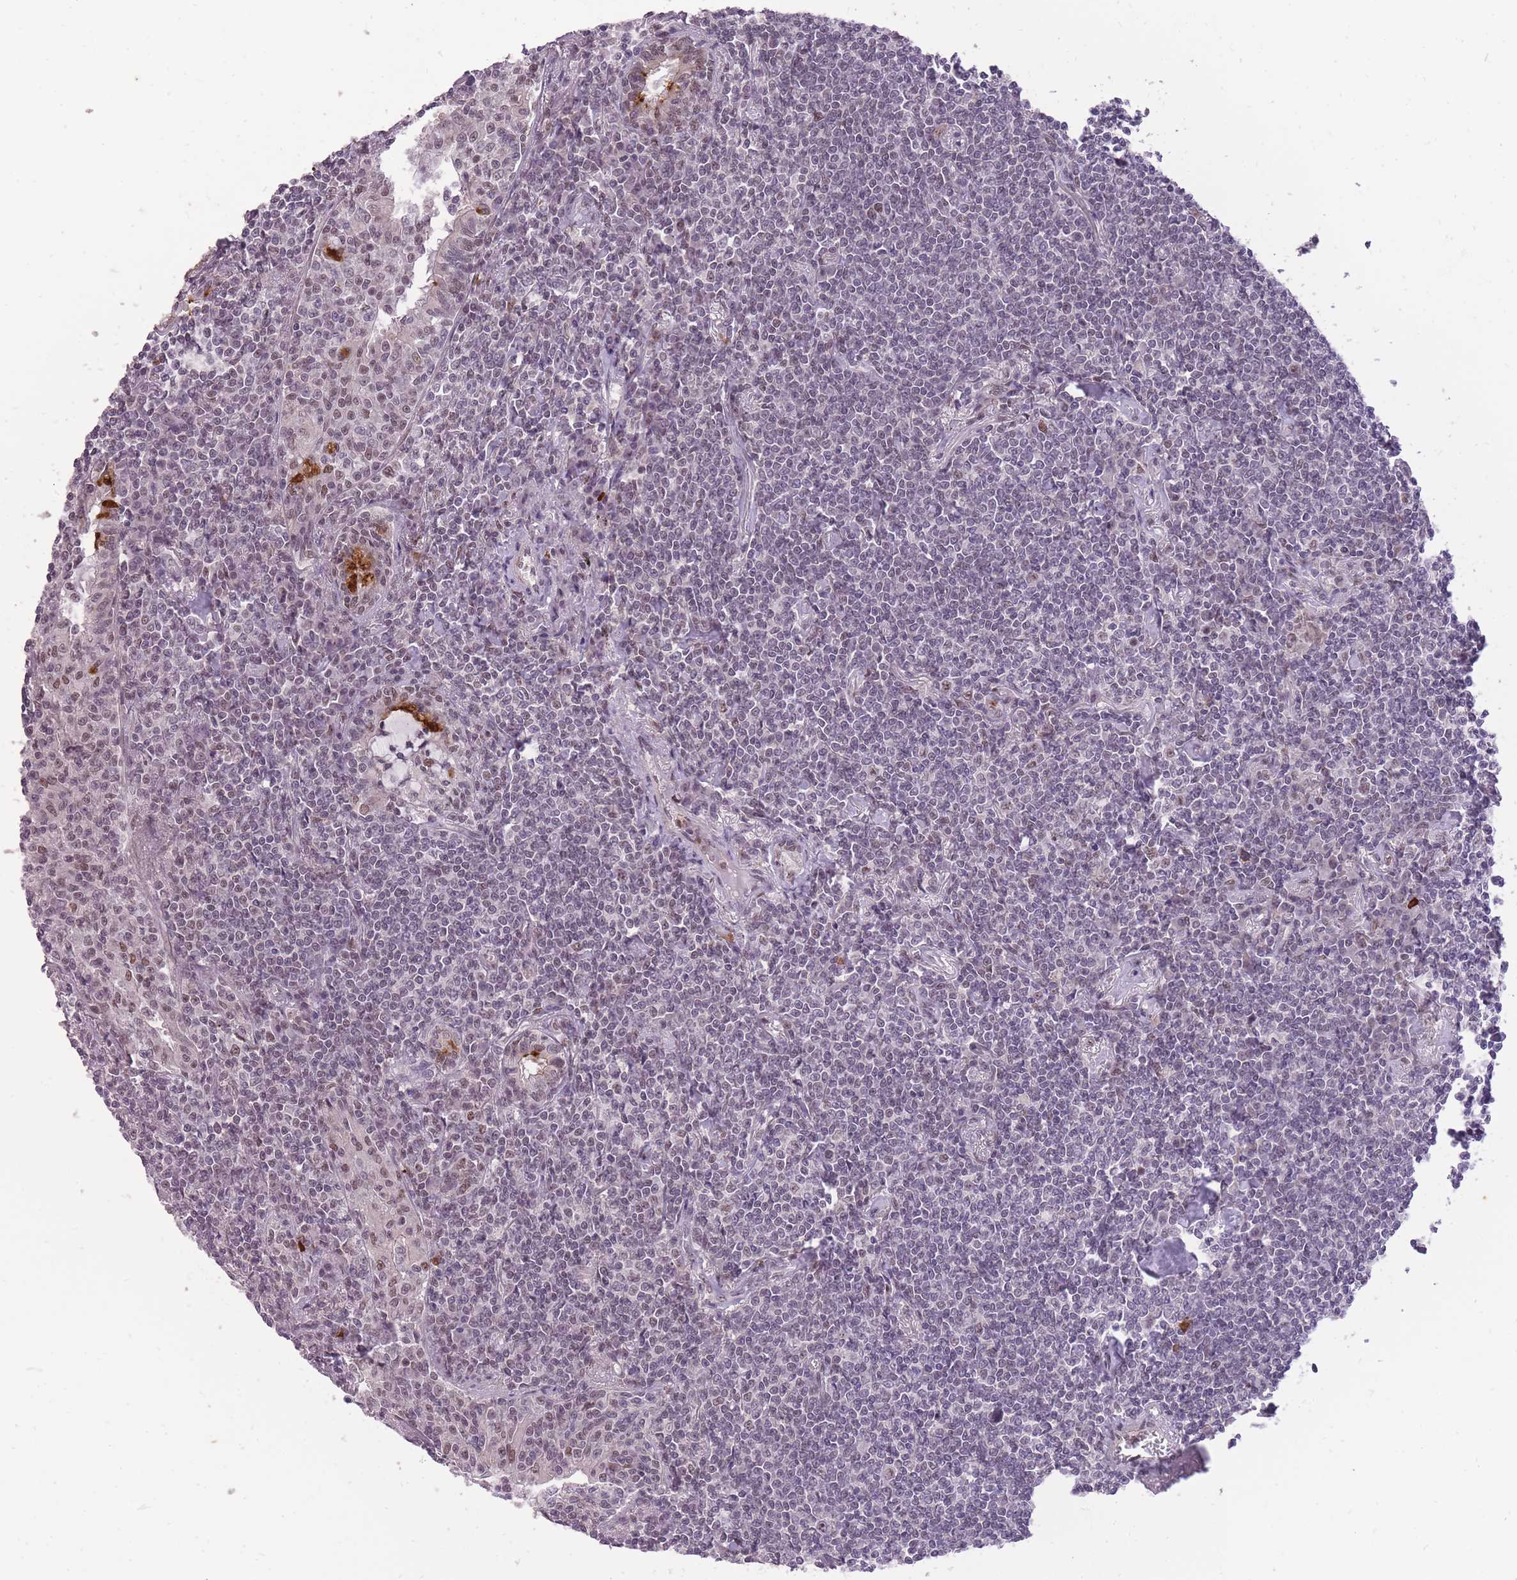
{"staining": {"intensity": "weak", "quantity": "<25%", "location": "nuclear"}, "tissue": "lymphoma", "cell_type": "Tumor cells", "image_type": "cancer", "snomed": [{"axis": "morphology", "description": "Malignant lymphoma, non-Hodgkin's type, Low grade"}, {"axis": "topography", "description": "Lung"}], "caption": "The image exhibits no staining of tumor cells in low-grade malignant lymphoma, non-Hodgkin's type. (Immunohistochemistry (ihc), brightfield microscopy, high magnification).", "gene": "TIGD1", "patient": {"sex": "female", "age": 71}}